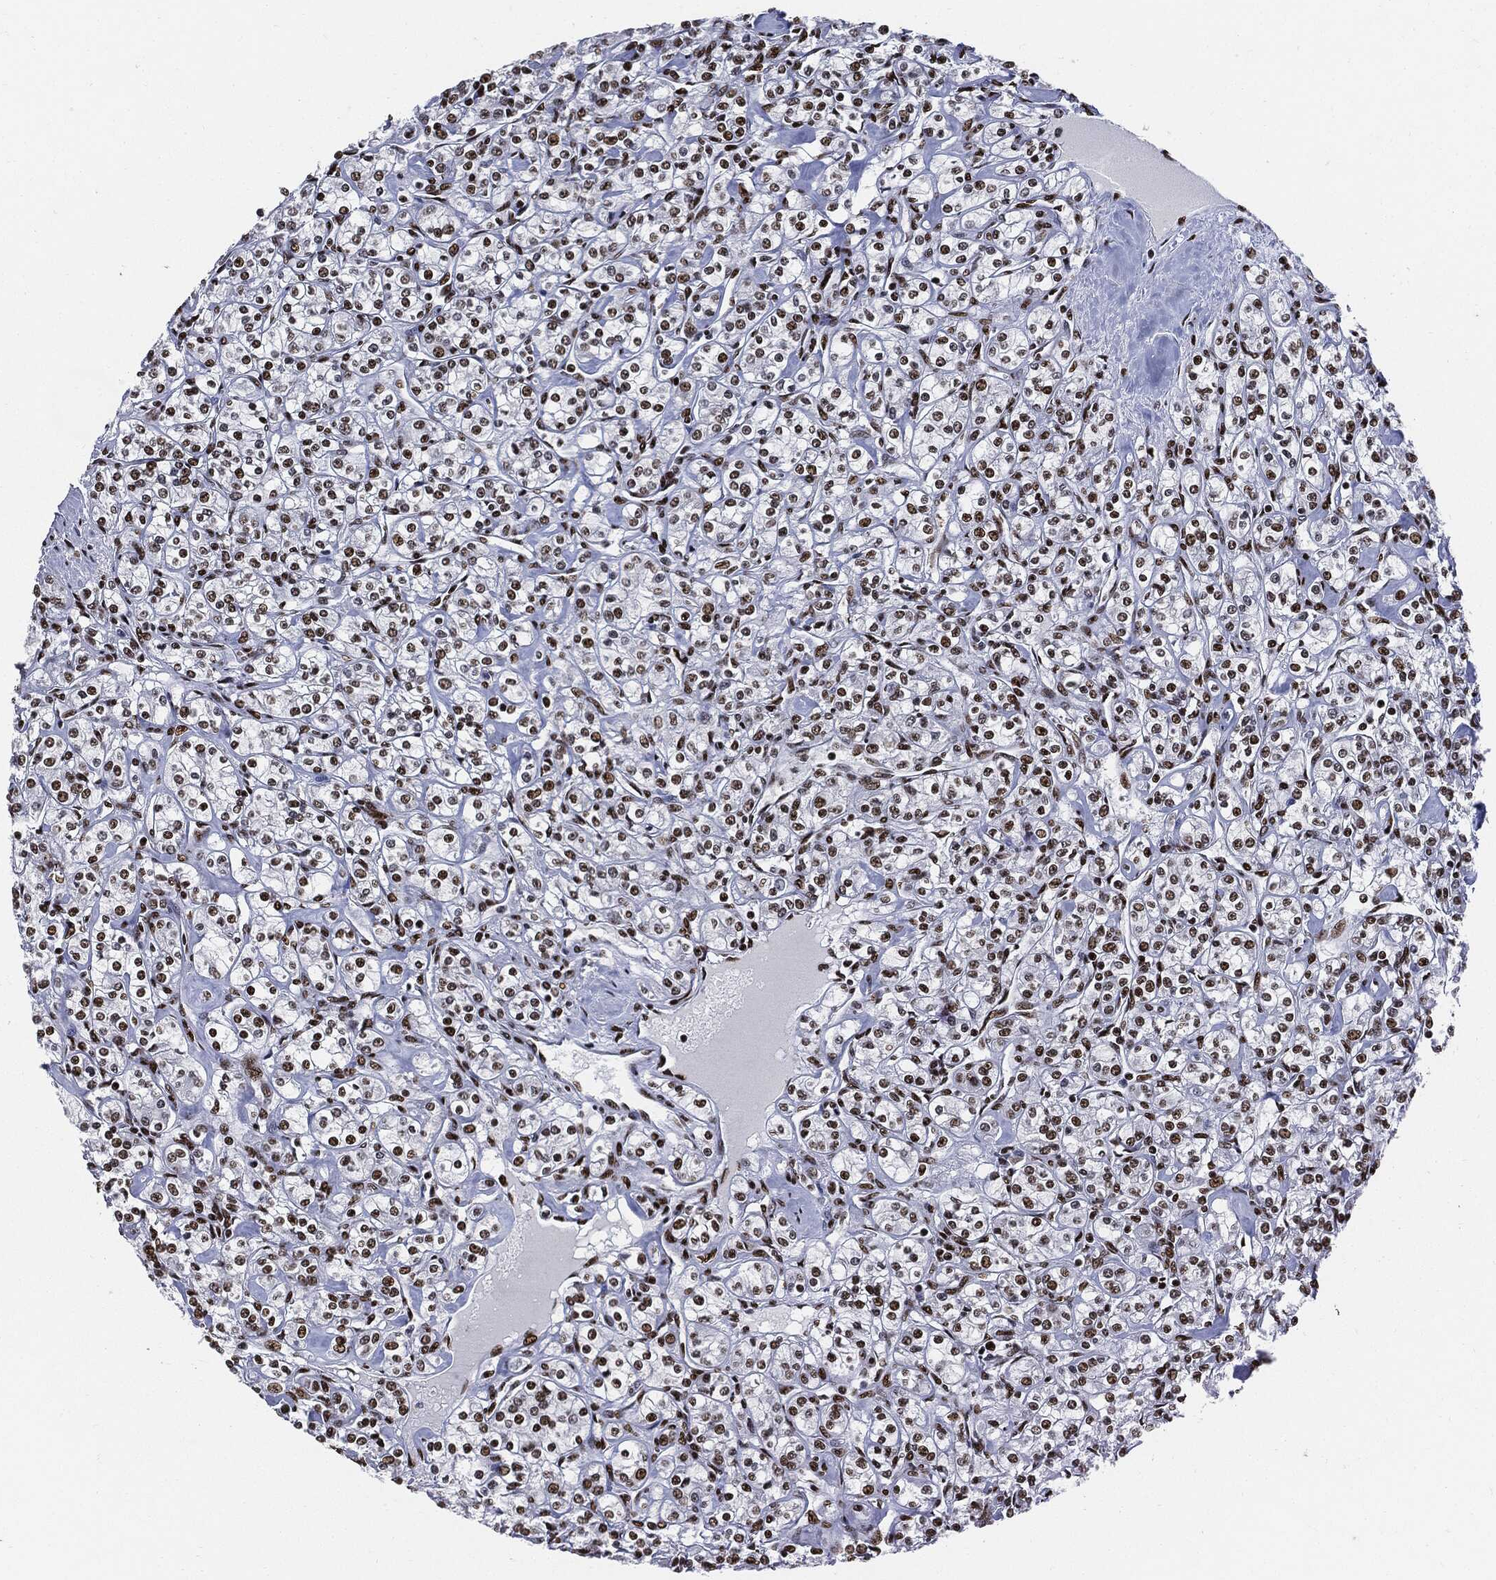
{"staining": {"intensity": "strong", "quantity": ">75%", "location": "nuclear"}, "tissue": "renal cancer", "cell_type": "Tumor cells", "image_type": "cancer", "snomed": [{"axis": "morphology", "description": "Adenocarcinoma, NOS"}, {"axis": "topography", "description": "Kidney"}], "caption": "An IHC micrograph of tumor tissue is shown. Protein staining in brown highlights strong nuclear positivity in renal cancer within tumor cells.", "gene": "RECQL", "patient": {"sex": "male", "age": 77}}